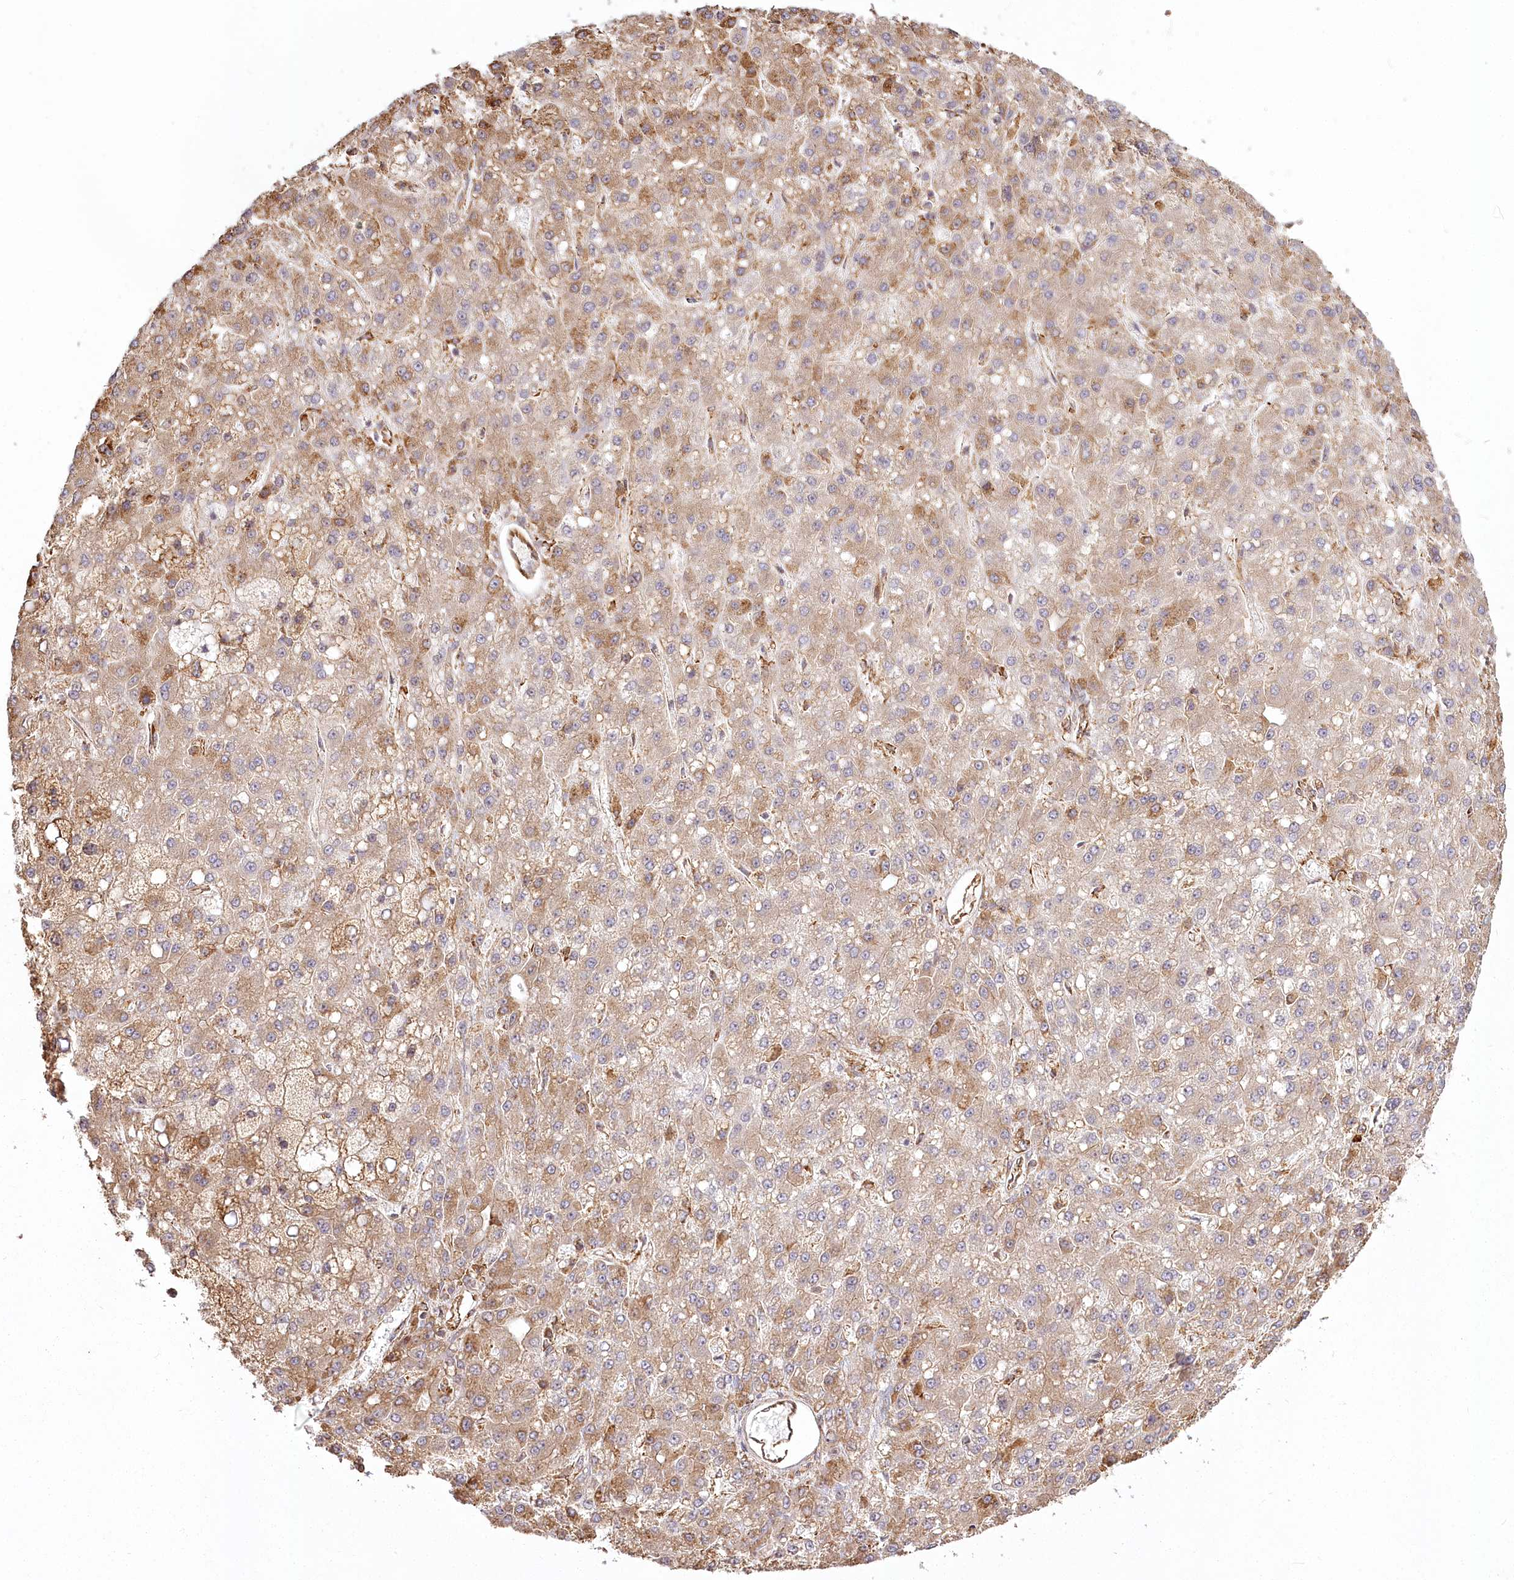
{"staining": {"intensity": "moderate", "quantity": "25%-75%", "location": "cytoplasmic/membranous"}, "tissue": "liver cancer", "cell_type": "Tumor cells", "image_type": "cancer", "snomed": [{"axis": "morphology", "description": "Carcinoma, Hepatocellular, NOS"}, {"axis": "topography", "description": "Liver"}], "caption": "A brown stain highlights moderate cytoplasmic/membranous positivity of a protein in liver cancer tumor cells.", "gene": "FAM13A", "patient": {"sex": "male", "age": 67}}